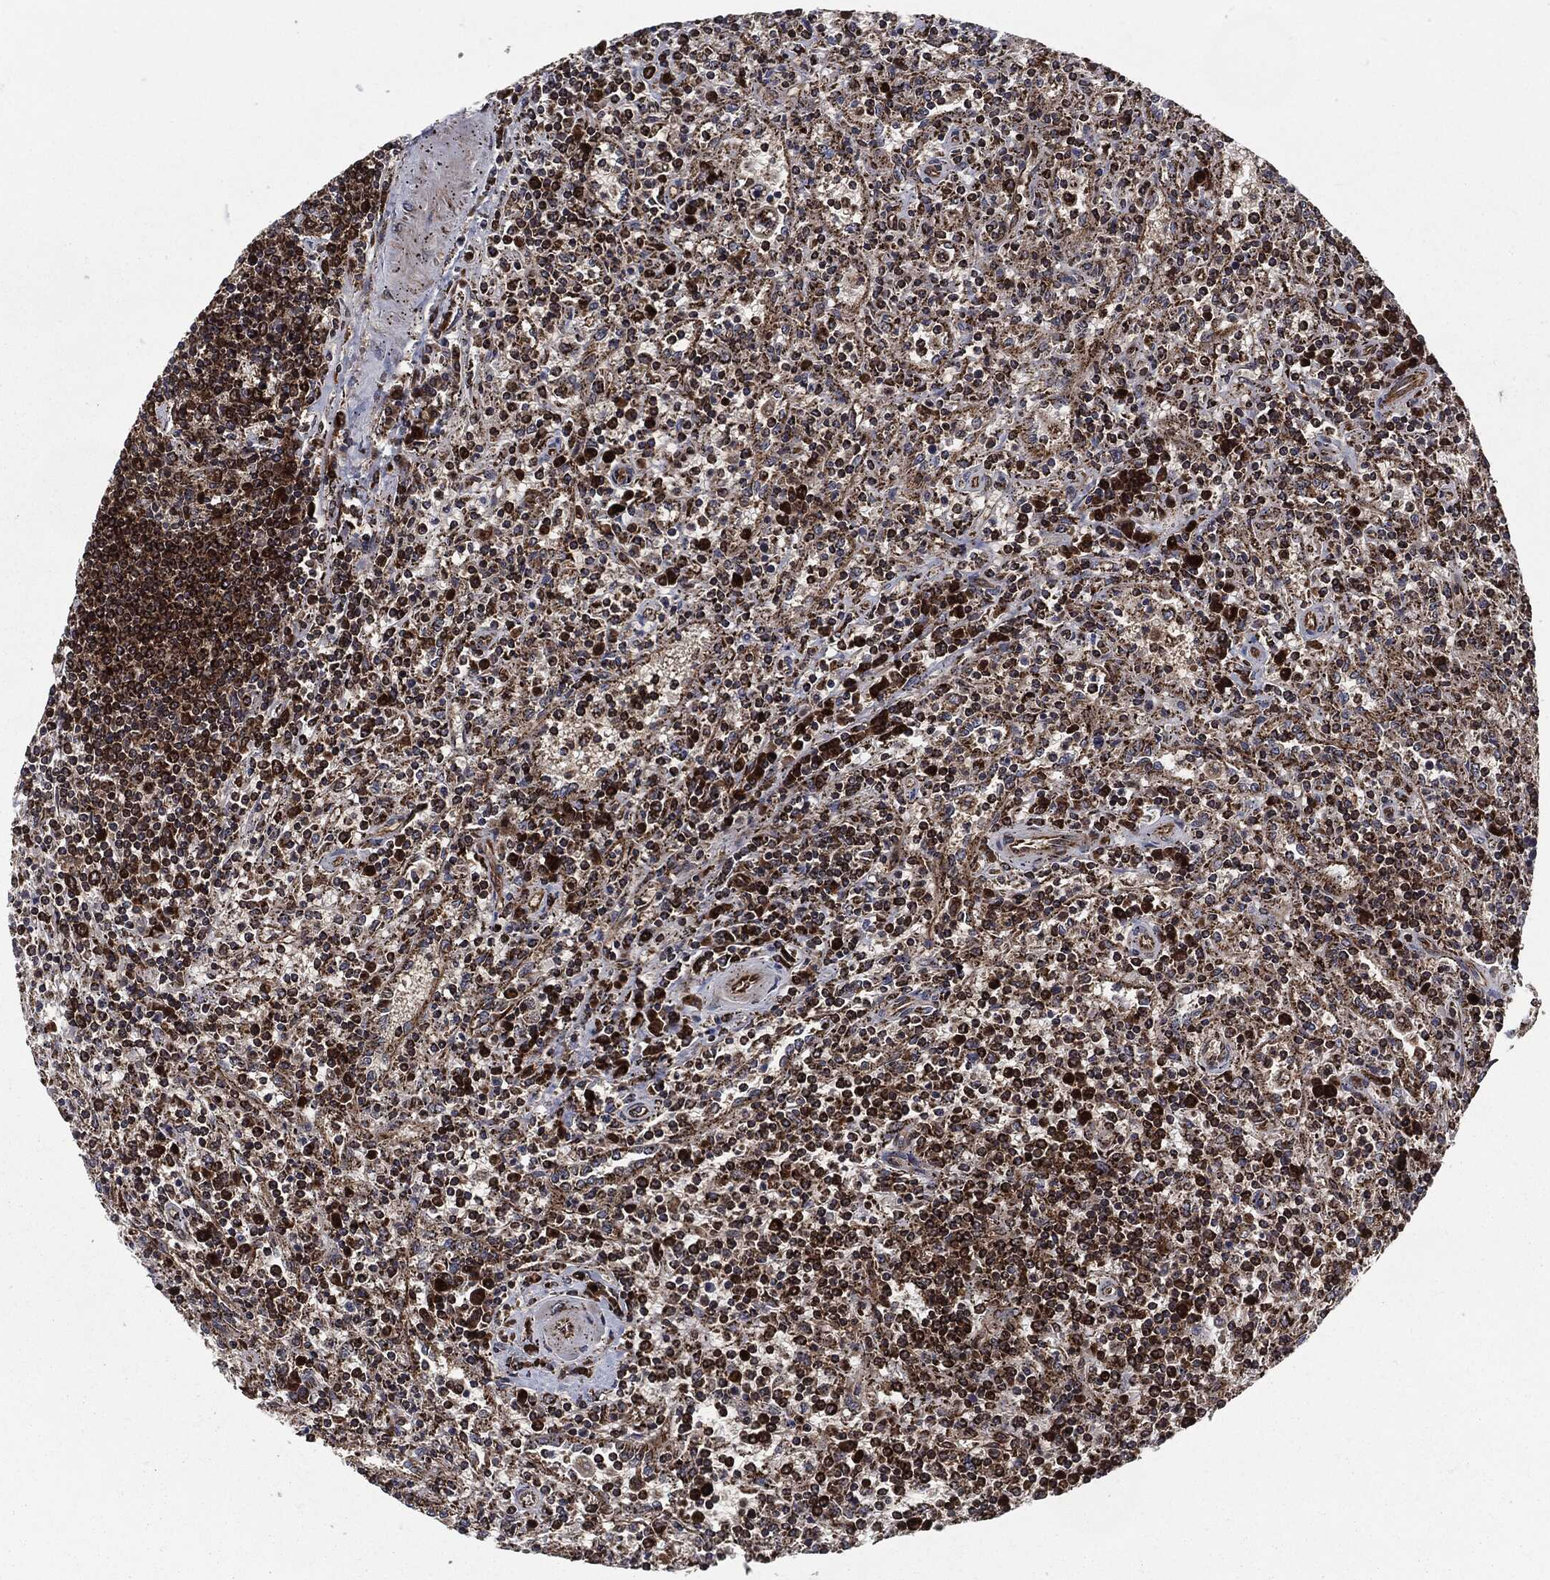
{"staining": {"intensity": "strong", "quantity": "25%-75%", "location": "cytoplasmic/membranous"}, "tissue": "lymphoma", "cell_type": "Tumor cells", "image_type": "cancer", "snomed": [{"axis": "morphology", "description": "Malignant lymphoma, non-Hodgkin's type, Low grade"}, {"axis": "topography", "description": "Spleen"}], "caption": "A brown stain highlights strong cytoplasmic/membranous staining of a protein in human malignant lymphoma, non-Hodgkin's type (low-grade) tumor cells.", "gene": "FH", "patient": {"sex": "male", "age": 62}}